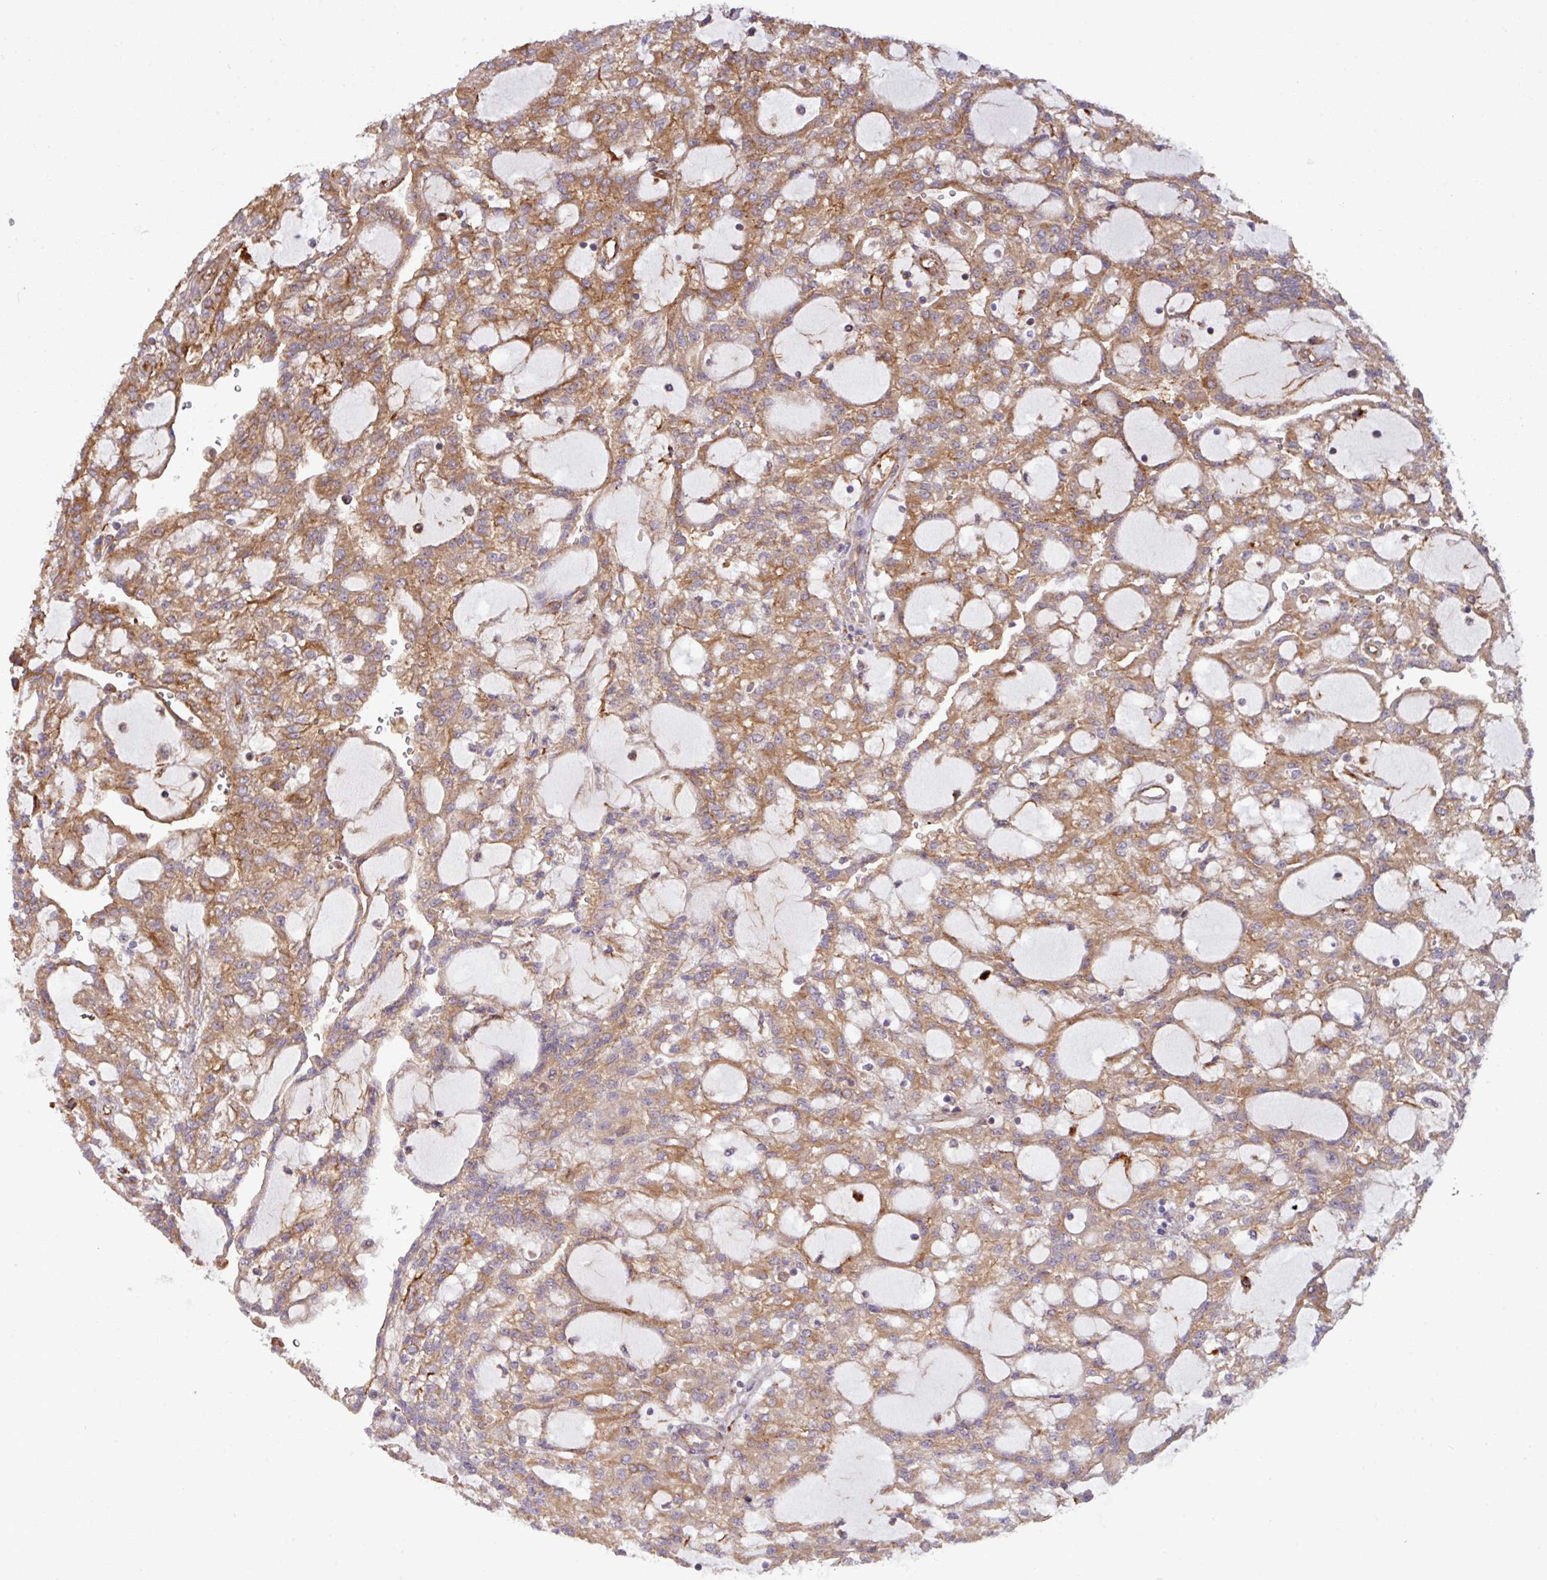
{"staining": {"intensity": "moderate", "quantity": ">75%", "location": "cytoplasmic/membranous"}, "tissue": "renal cancer", "cell_type": "Tumor cells", "image_type": "cancer", "snomed": [{"axis": "morphology", "description": "Adenocarcinoma, NOS"}, {"axis": "topography", "description": "Kidney"}], "caption": "Protein expression analysis of adenocarcinoma (renal) shows moderate cytoplasmic/membranous staining in about >75% of tumor cells. Immunohistochemistry (ihc) stains the protein of interest in brown and the nuclei are stained blue.", "gene": "ZNF300", "patient": {"sex": "male", "age": 63}}